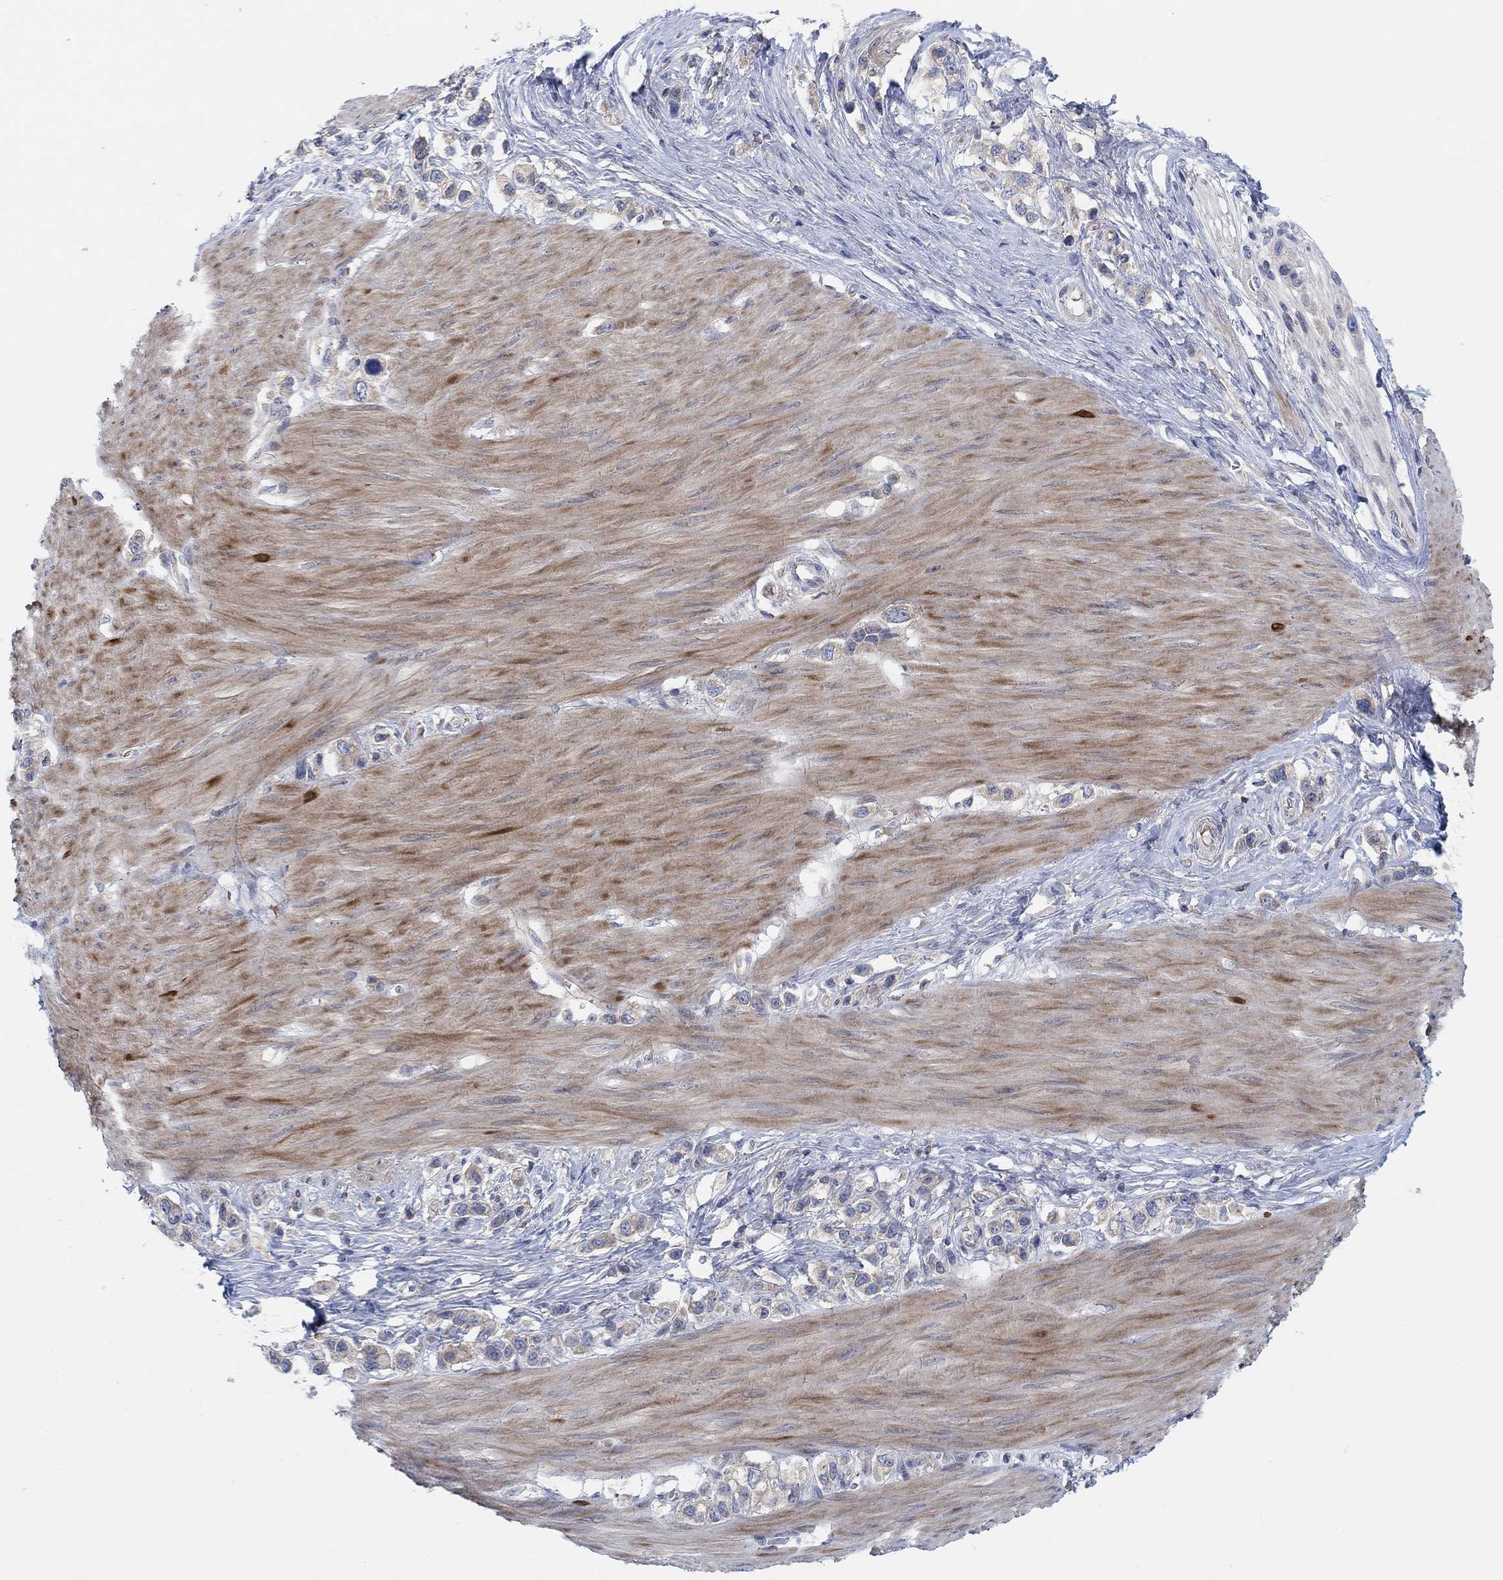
{"staining": {"intensity": "weak", "quantity": "<25%", "location": "cytoplasmic/membranous"}, "tissue": "stomach cancer", "cell_type": "Tumor cells", "image_type": "cancer", "snomed": [{"axis": "morphology", "description": "Normal tissue, NOS"}, {"axis": "morphology", "description": "Adenocarcinoma, NOS"}, {"axis": "morphology", "description": "Adenocarcinoma, High grade"}, {"axis": "topography", "description": "Stomach, upper"}, {"axis": "topography", "description": "Stomach"}], "caption": "Immunohistochemistry (IHC) photomicrograph of neoplastic tissue: human stomach adenocarcinoma (high-grade) stained with DAB displays no significant protein staining in tumor cells.", "gene": "PMFBP1", "patient": {"sex": "female", "age": 65}}